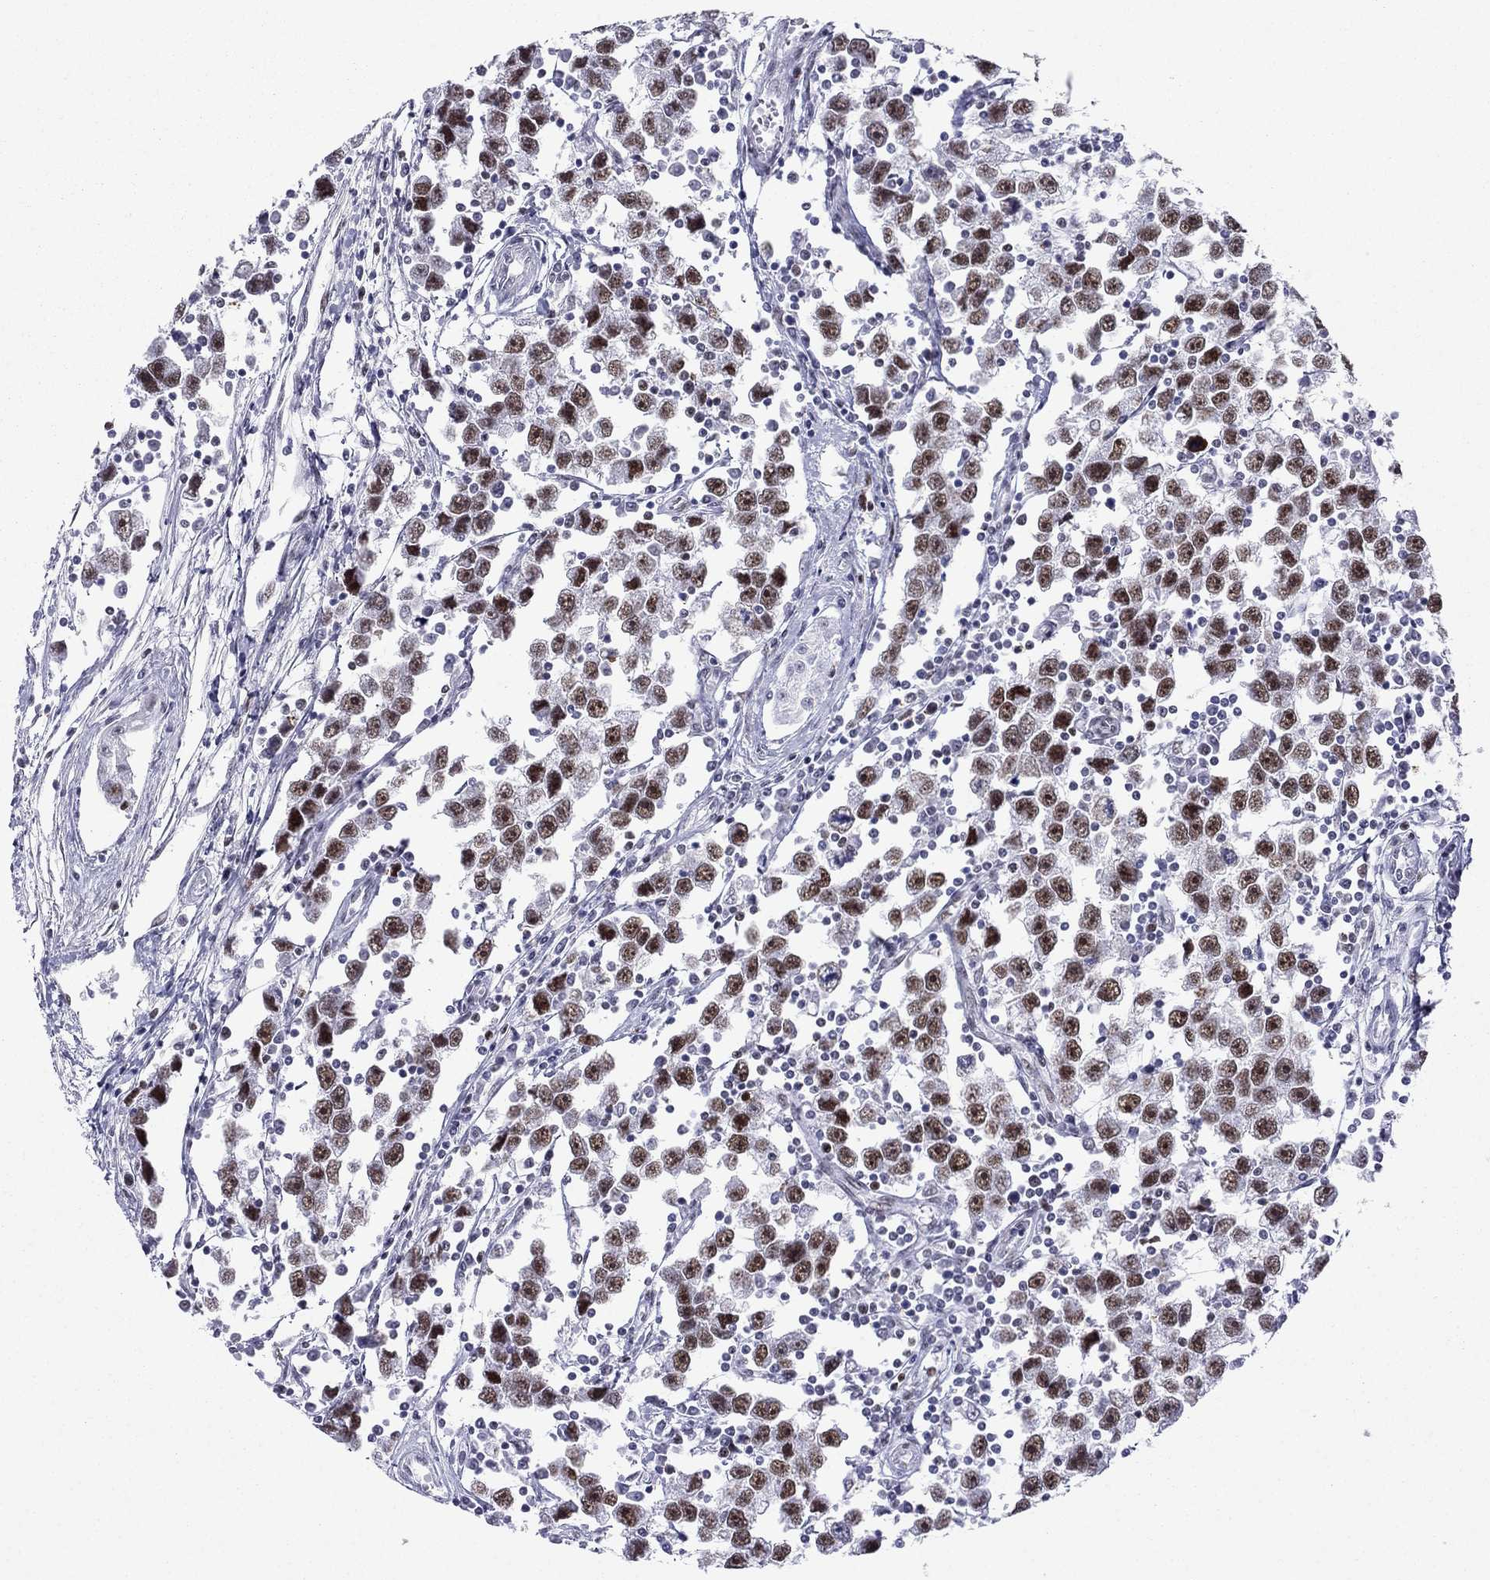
{"staining": {"intensity": "strong", "quantity": "25%-75%", "location": "nuclear"}, "tissue": "testis cancer", "cell_type": "Tumor cells", "image_type": "cancer", "snomed": [{"axis": "morphology", "description": "Seminoma, NOS"}, {"axis": "topography", "description": "Testis"}], "caption": "Strong nuclear protein staining is appreciated in approximately 25%-75% of tumor cells in testis cancer (seminoma). Using DAB (3,3'-diaminobenzidine) (brown) and hematoxylin (blue) stains, captured at high magnification using brightfield microscopy.", "gene": "PPM1G", "patient": {"sex": "male", "age": 30}}